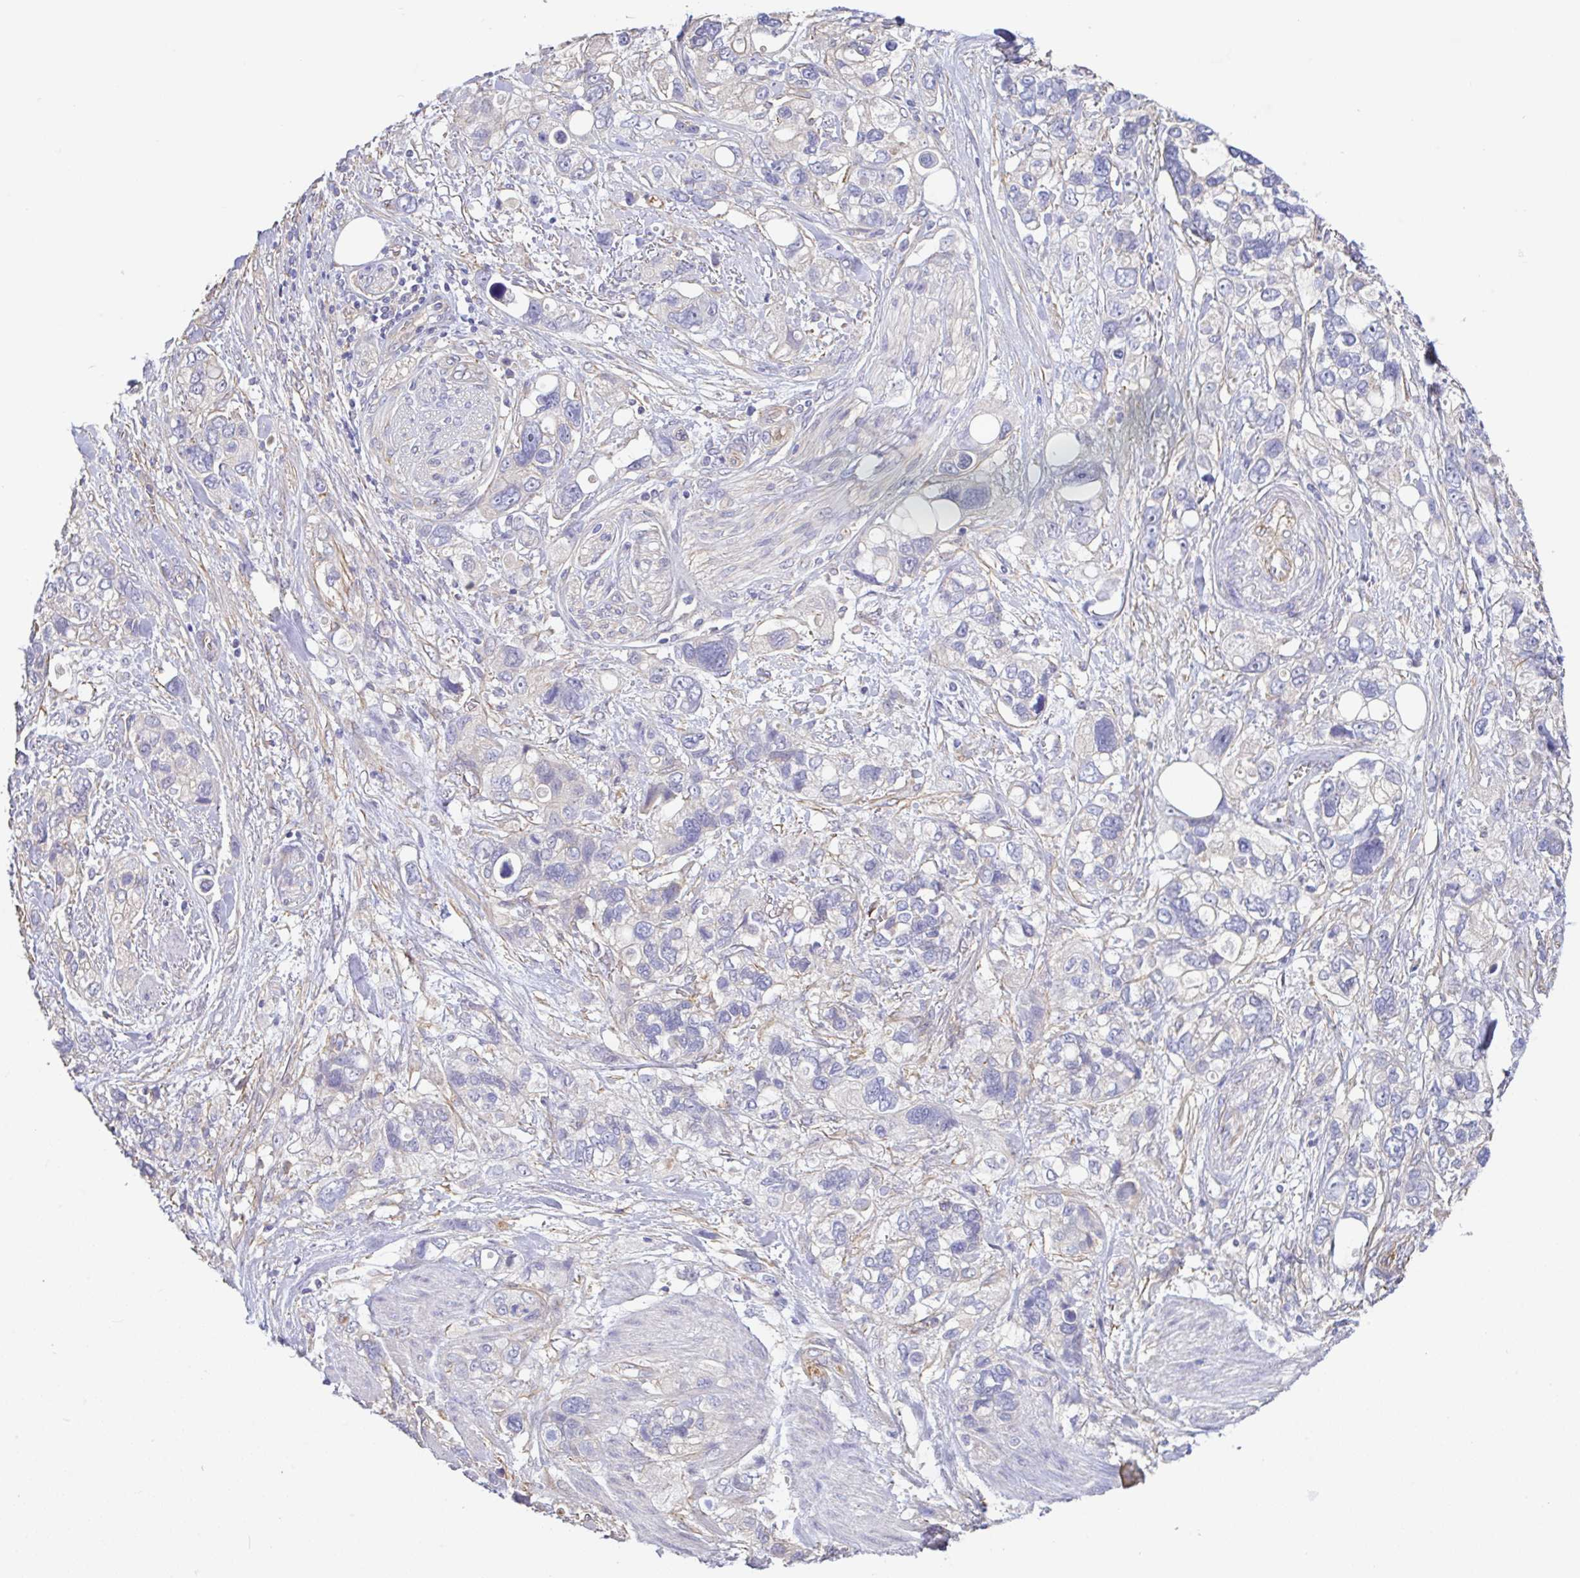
{"staining": {"intensity": "negative", "quantity": "none", "location": "none"}, "tissue": "stomach cancer", "cell_type": "Tumor cells", "image_type": "cancer", "snomed": [{"axis": "morphology", "description": "Adenocarcinoma, NOS"}, {"axis": "topography", "description": "Stomach, upper"}], "caption": "IHC image of neoplastic tissue: stomach cancer (adenocarcinoma) stained with DAB (3,3'-diaminobenzidine) displays no significant protein staining in tumor cells.", "gene": "PLCD4", "patient": {"sex": "female", "age": 81}}